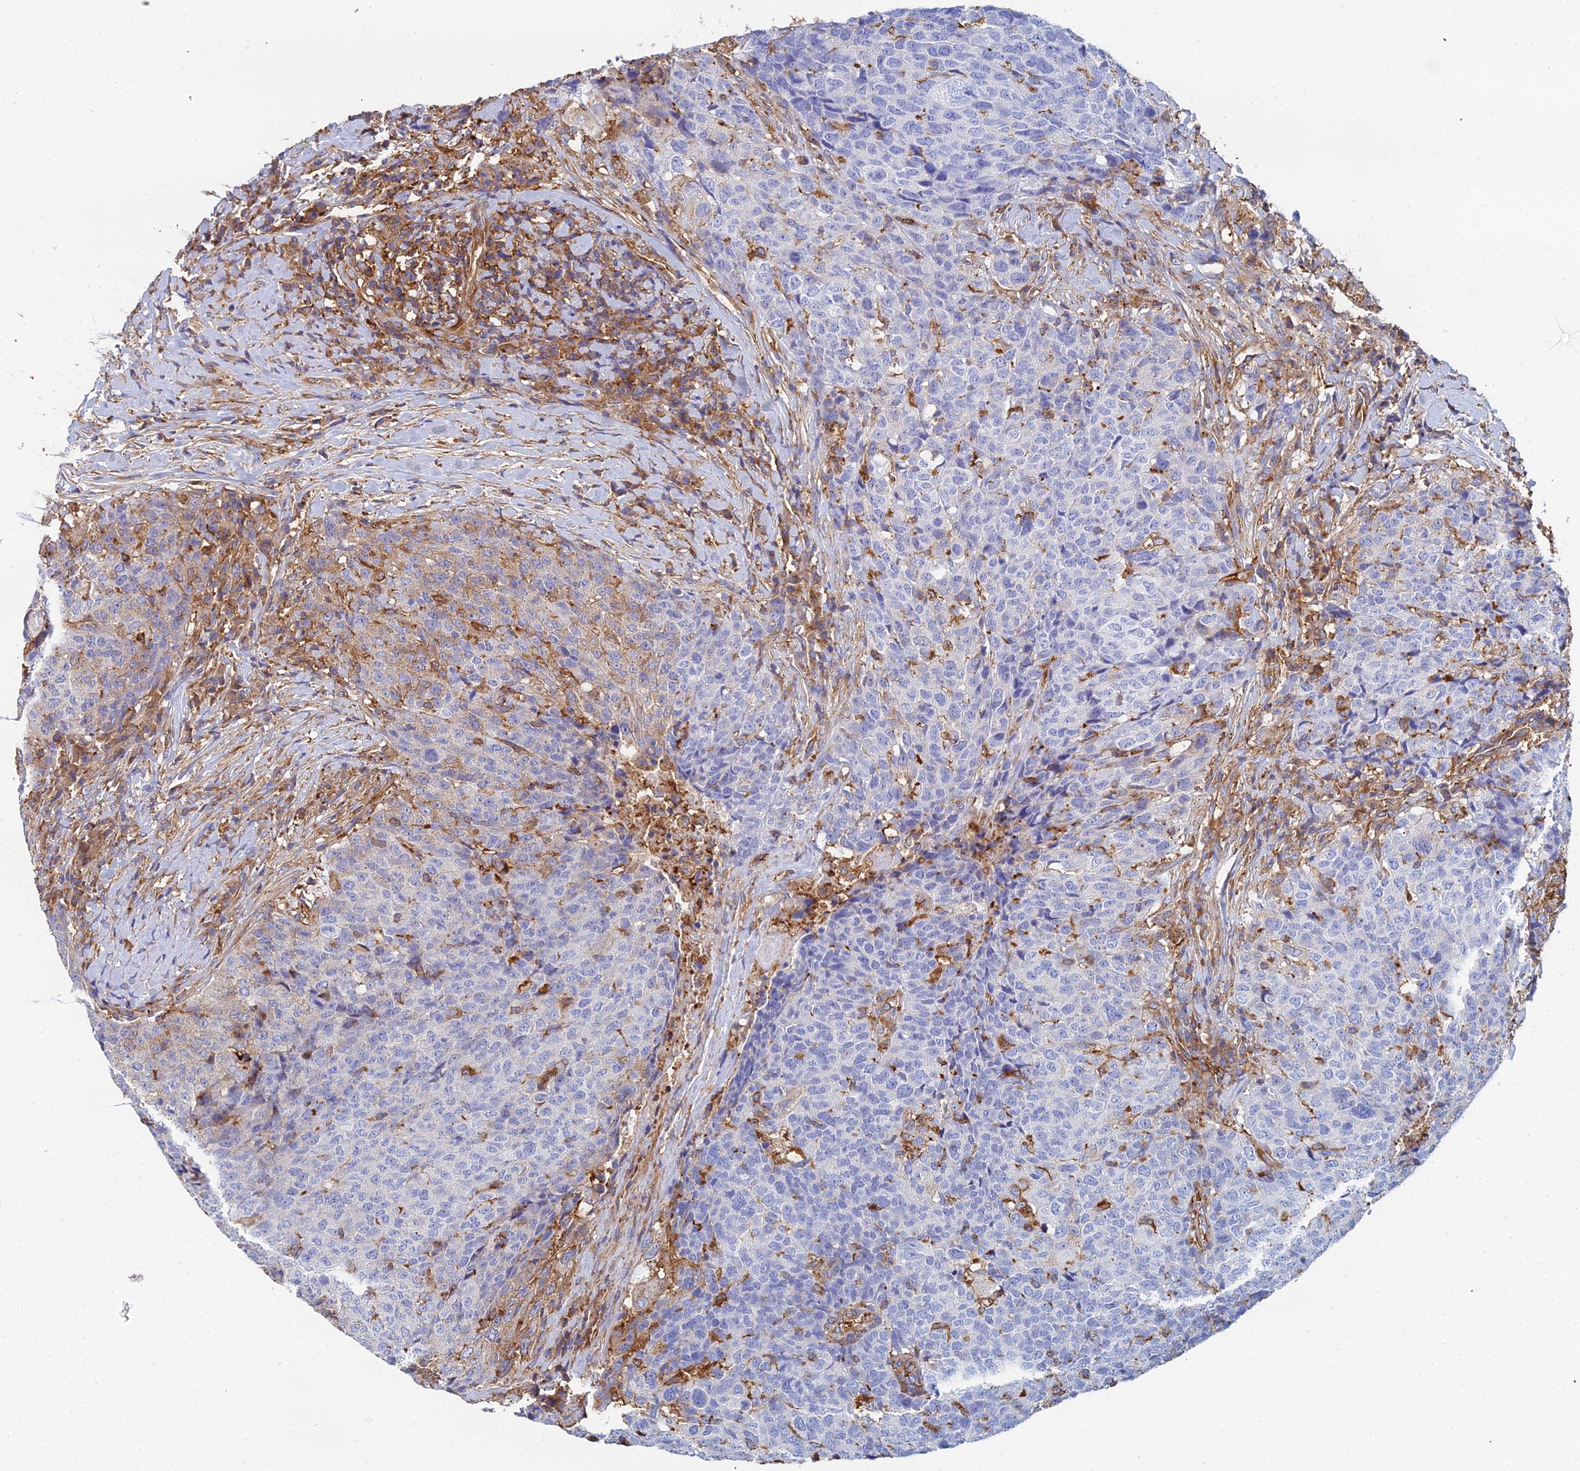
{"staining": {"intensity": "weak", "quantity": "<25%", "location": "cytoplasmic/membranous"}, "tissue": "head and neck cancer", "cell_type": "Tumor cells", "image_type": "cancer", "snomed": [{"axis": "morphology", "description": "Squamous cell carcinoma, NOS"}, {"axis": "topography", "description": "Head-Neck"}], "caption": "Tumor cells show no significant positivity in head and neck squamous cell carcinoma. (DAB (3,3'-diaminobenzidine) immunohistochemistry, high magnification).", "gene": "GPR42", "patient": {"sex": "male", "age": 66}}